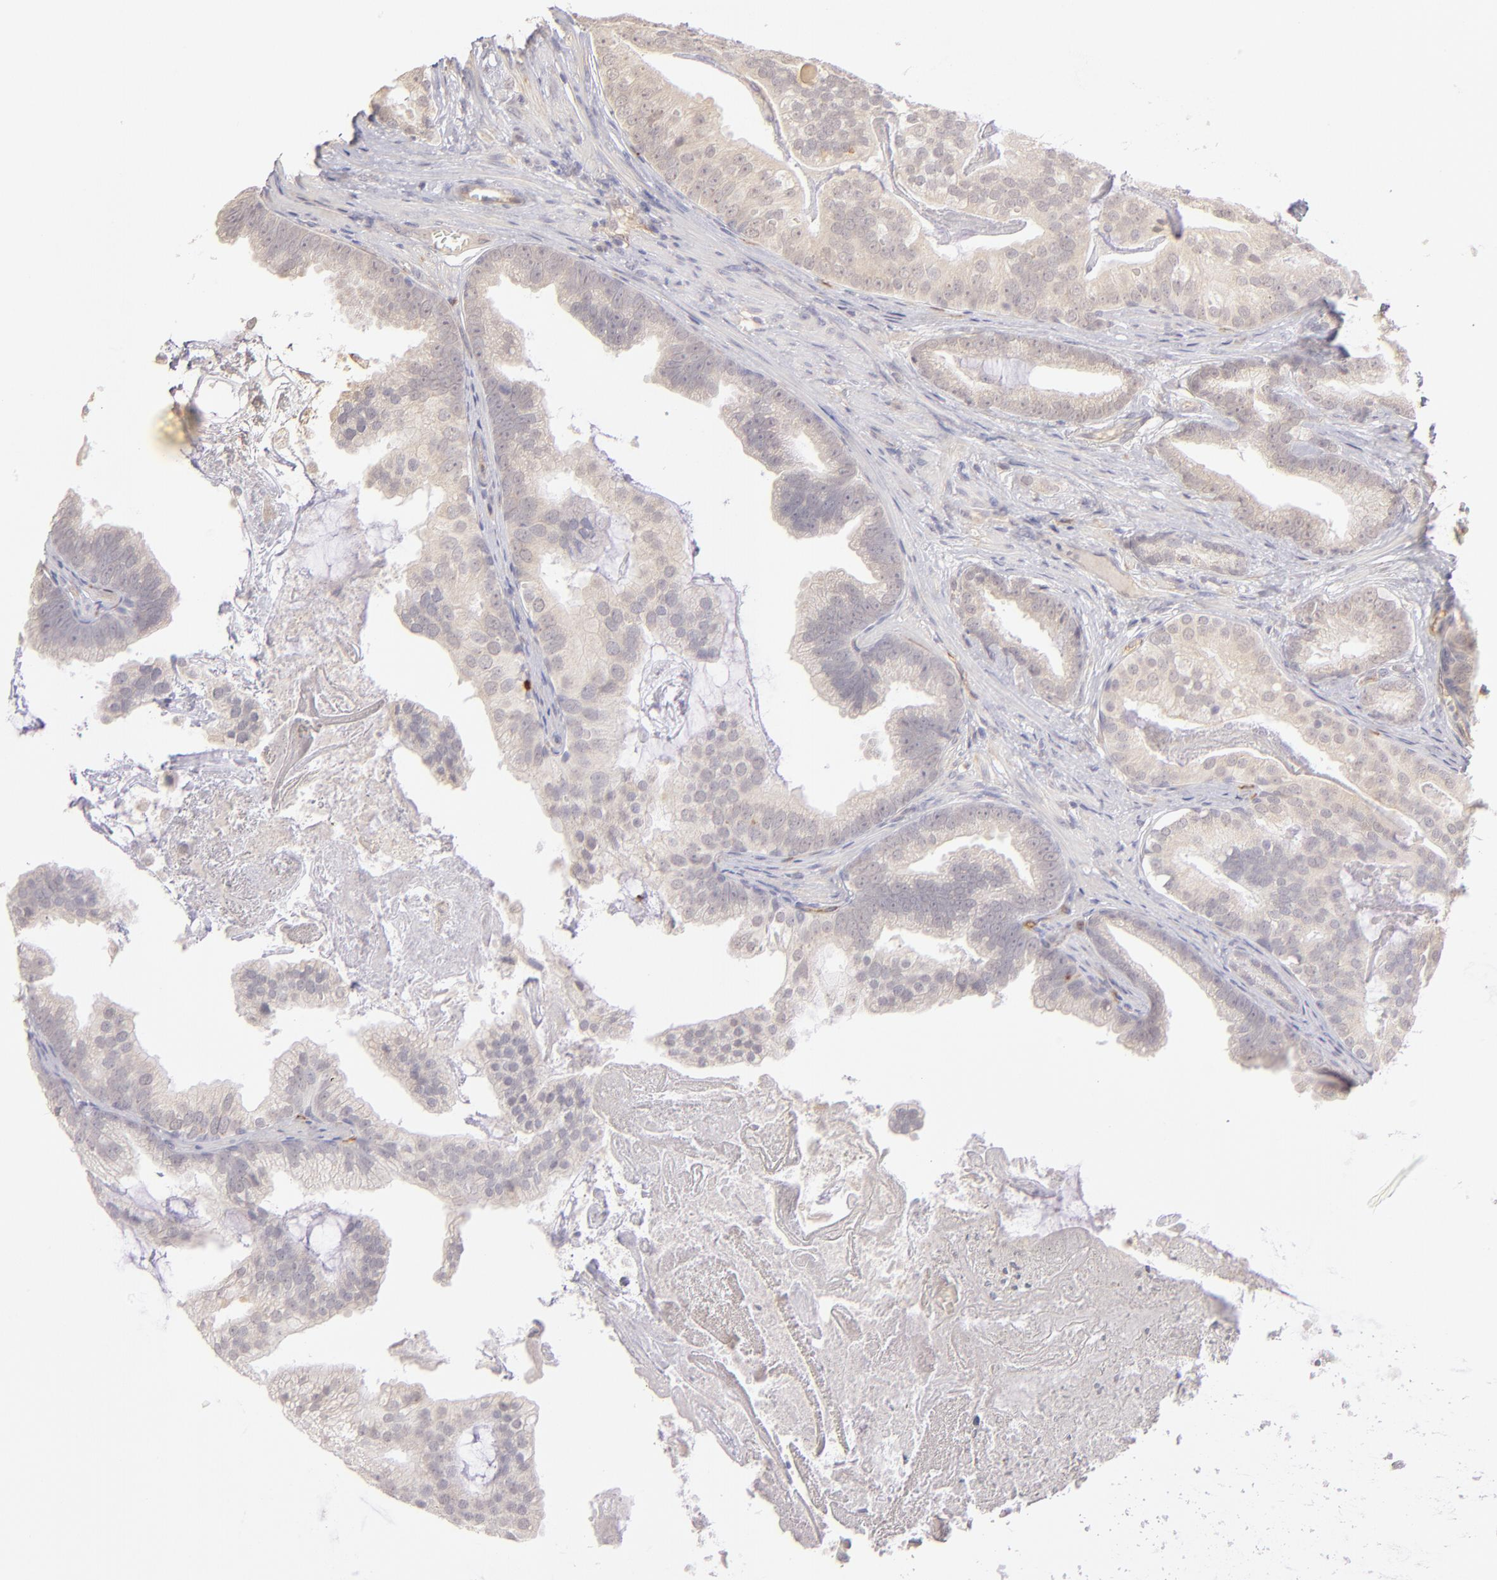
{"staining": {"intensity": "weak", "quantity": "<25%", "location": "cytoplasmic/membranous"}, "tissue": "prostate cancer", "cell_type": "Tumor cells", "image_type": "cancer", "snomed": [{"axis": "morphology", "description": "Adenocarcinoma, Low grade"}, {"axis": "topography", "description": "Prostate"}], "caption": "This is an IHC micrograph of human prostate low-grade adenocarcinoma. There is no expression in tumor cells.", "gene": "THBD", "patient": {"sex": "male", "age": 58}}